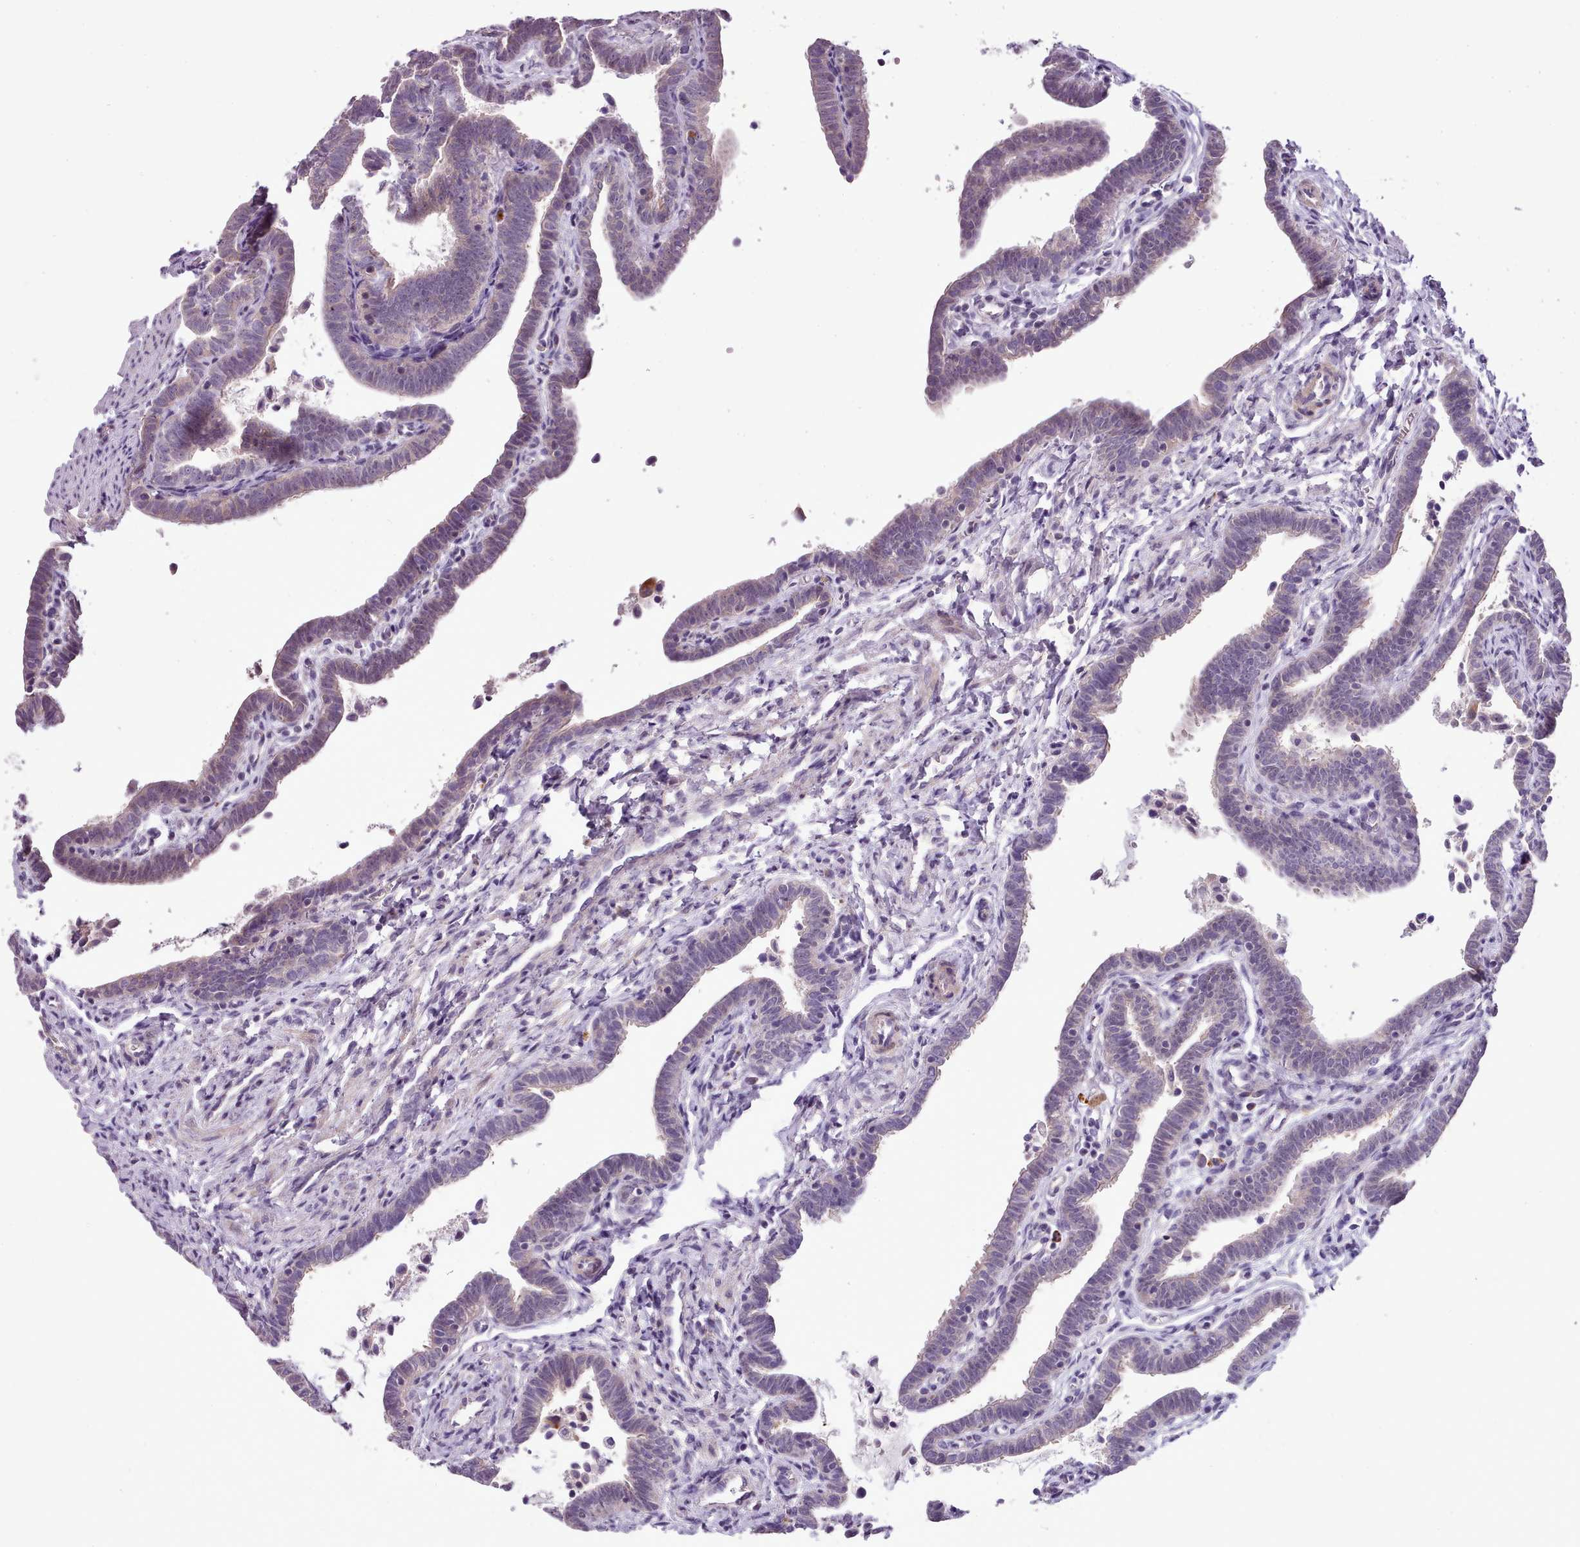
{"staining": {"intensity": "weak", "quantity": "25%-75%", "location": "cytoplasmic/membranous"}, "tissue": "fallopian tube", "cell_type": "Glandular cells", "image_type": "normal", "snomed": [{"axis": "morphology", "description": "Normal tissue, NOS"}, {"axis": "topography", "description": "Fallopian tube"}], "caption": "Human fallopian tube stained for a protein (brown) exhibits weak cytoplasmic/membranous positive positivity in approximately 25%-75% of glandular cells.", "gene": "SETX", "patient": {"sex": "female", "age": 36}}